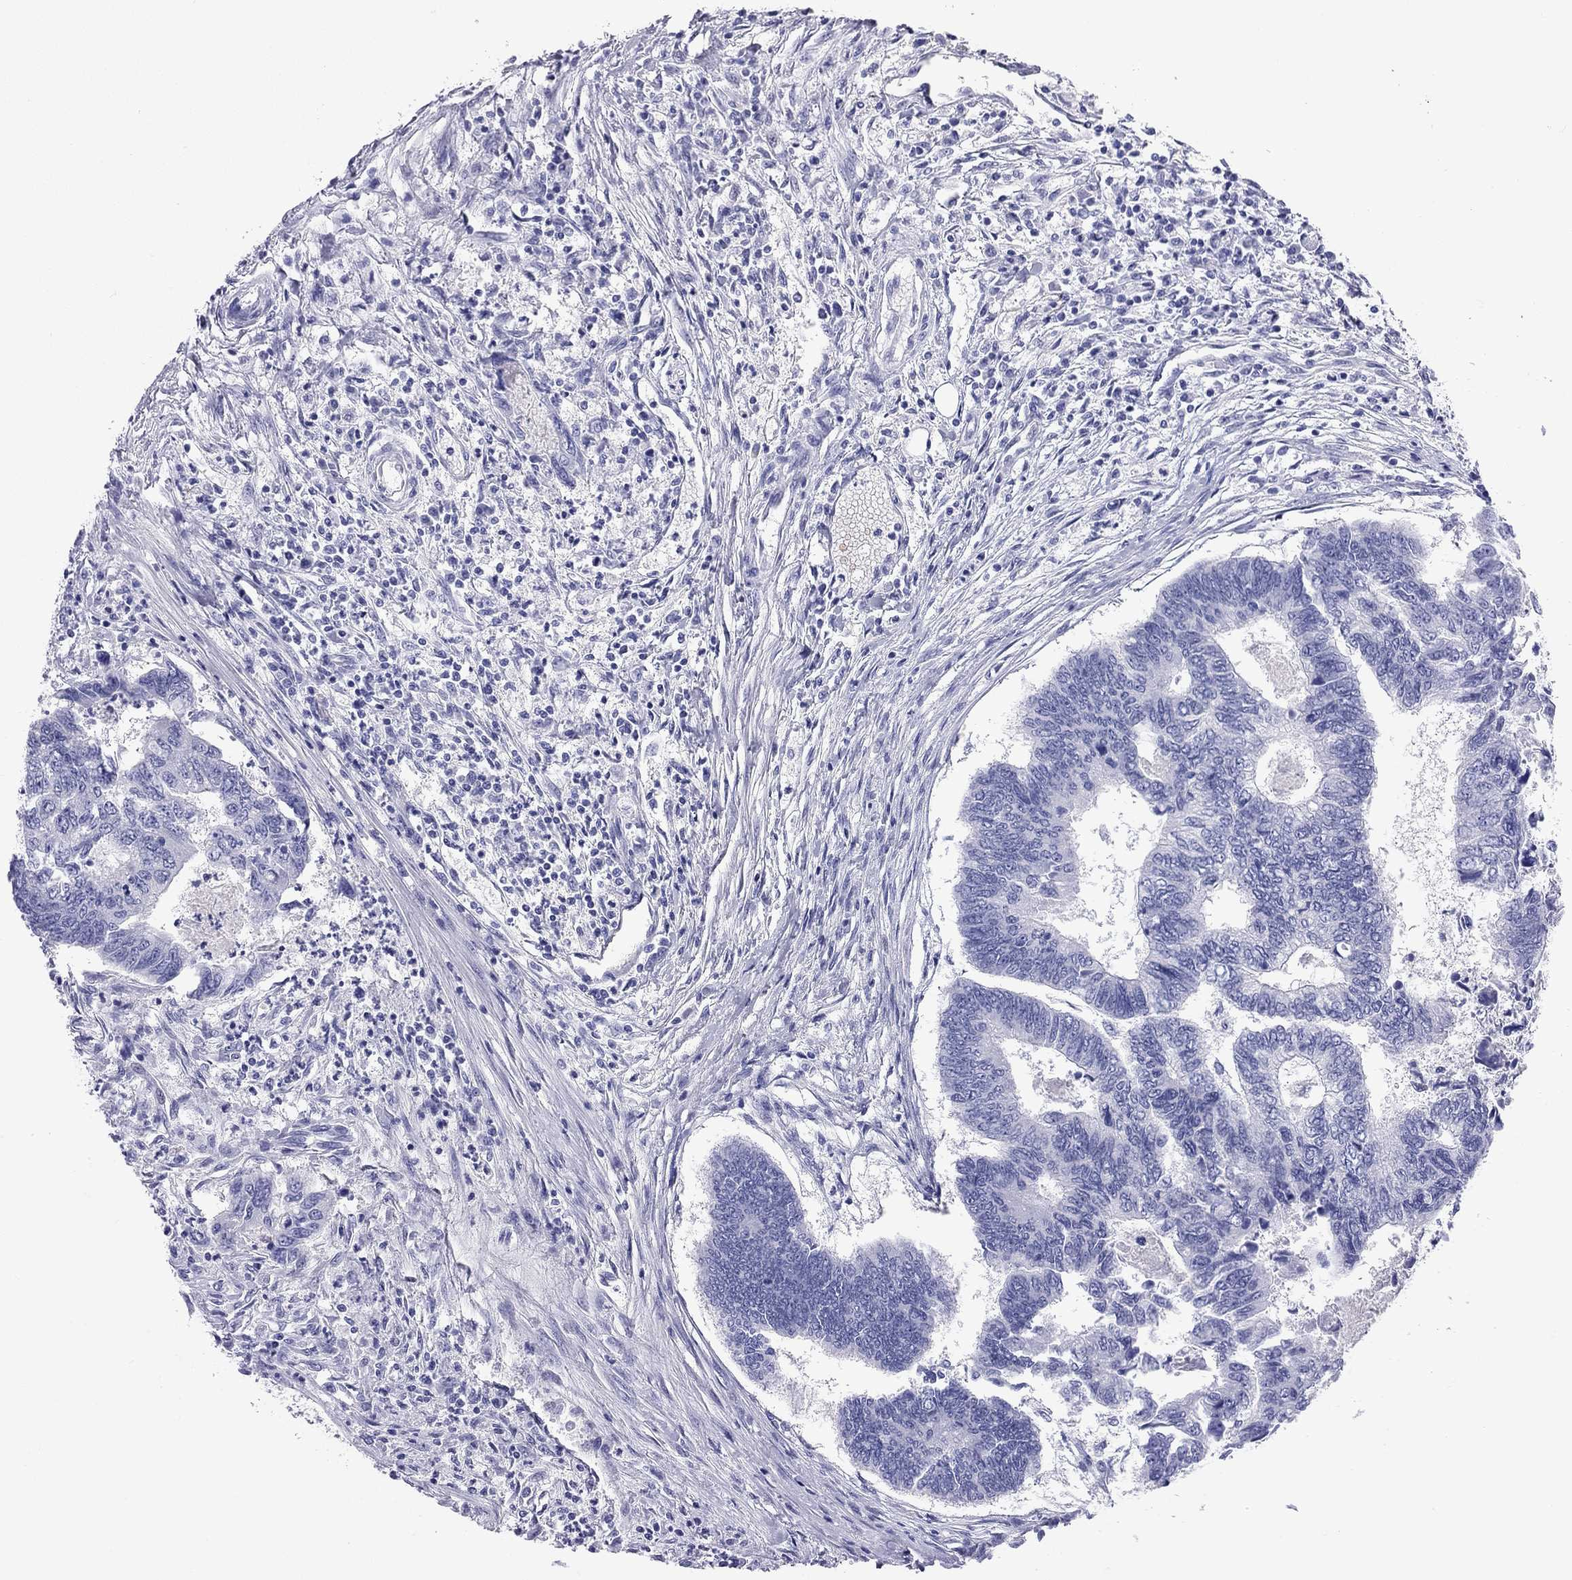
{"staining": {"intensity": "negative", "quantity": "none", "location": "none"}, "tissue": "colorectal cancer", "cell_type": "Tumor cells", "image_type": "cancer", "snomed": [{"axis": "morphology", "description": "Adenocarcinoma, NOS"}, {"axis": "topography", "description": "Colon"}], "caption": "There is no significant expression in tumor cells of colorectal cancer.", "gene": "FSCN3", "patient": {"sex": "female", "age": 65}}